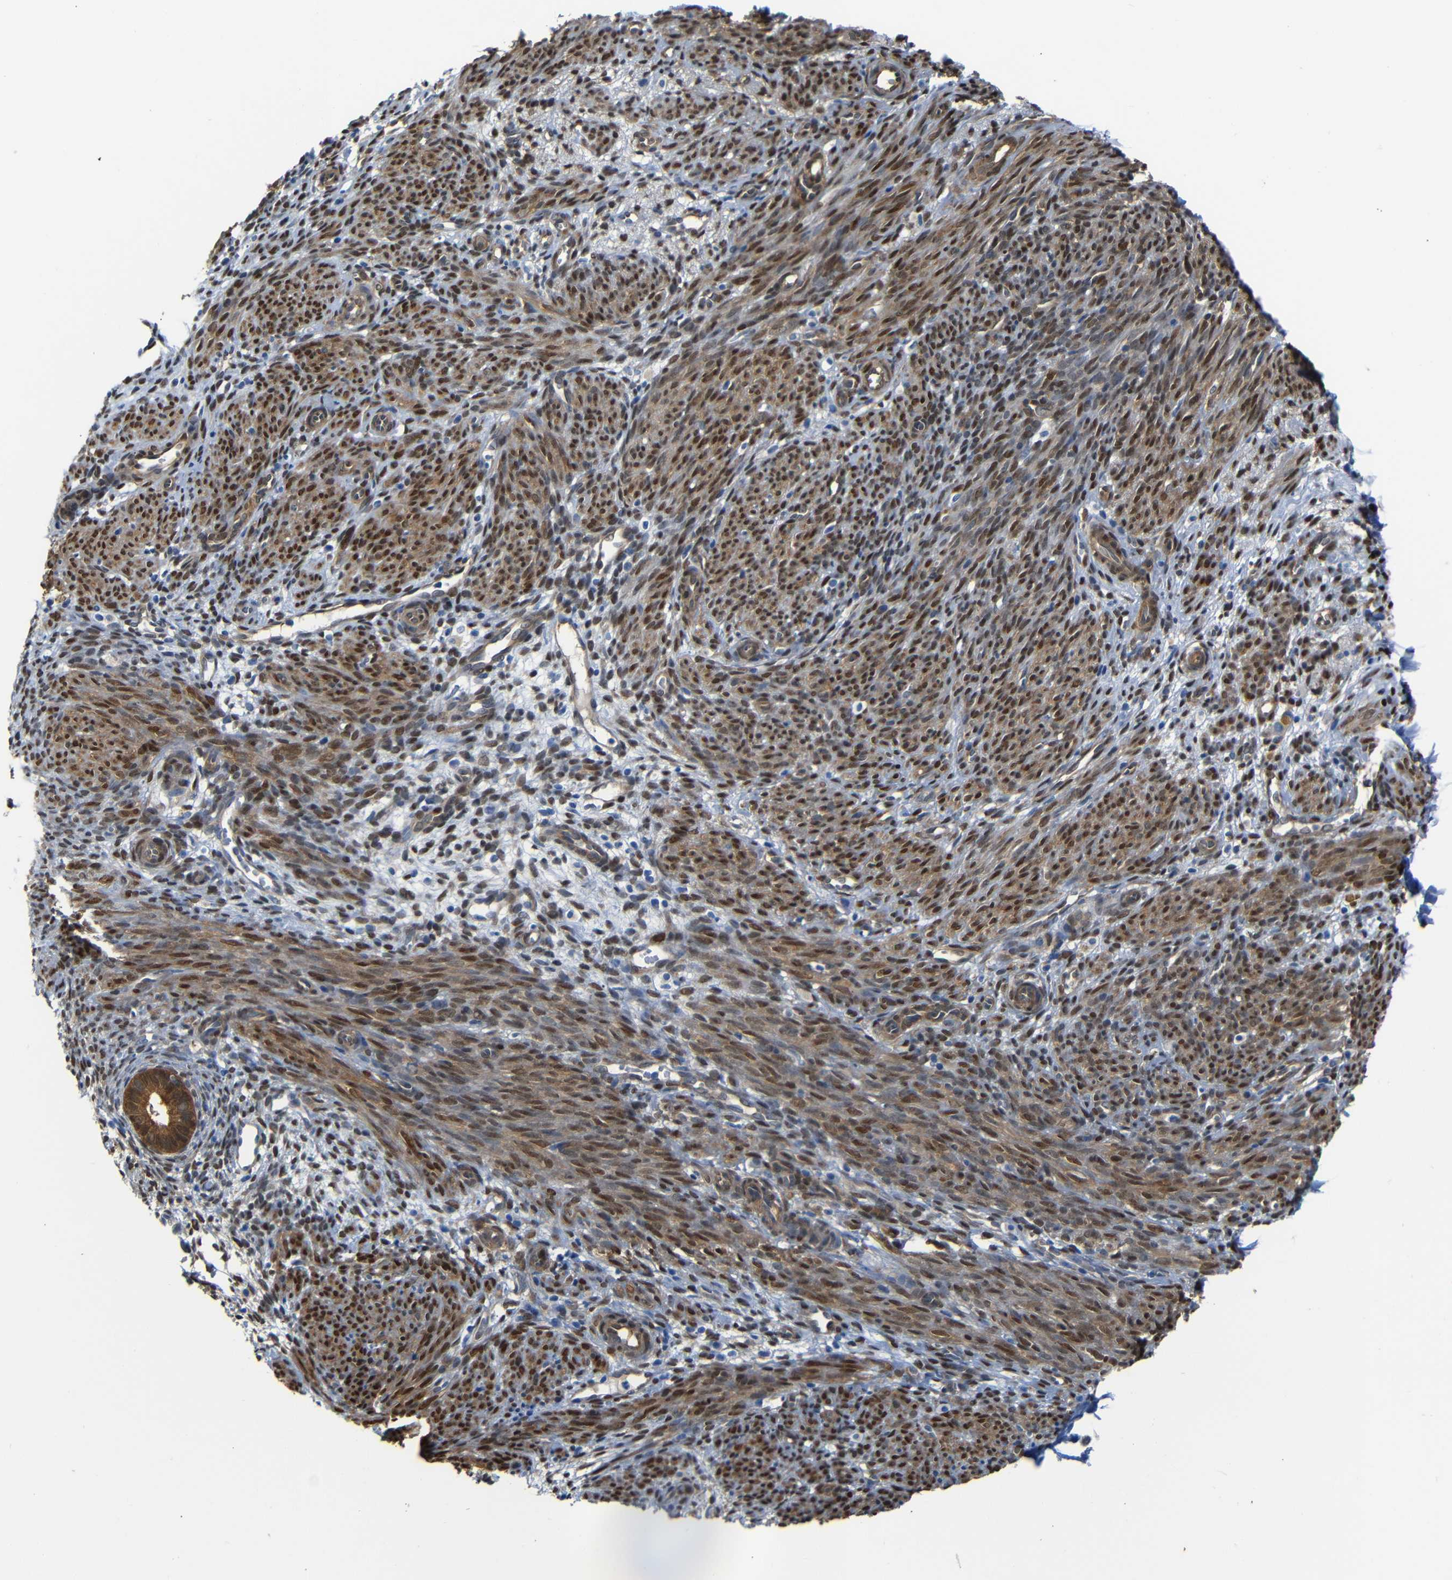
{"staining": {"intensity": "weak", "quantity": "<25%", "location": "cytoplasmic/membranous"}, "tissue": "endometrium", "cell_type": "Cells in endometrial stroma", "image_type": "normal", "snomed": [{"axis": "morphology", "description": "Normal tissue, NOS"}, {"axis": "morphology", "description": "Adenocarcinoma, NOS"}, {"axis": "topography", "description": "Endometrium"}, {"axis": "topography", "description": "Ovary"}], "caption": "Immunohistochemical staining of unremarkable endometrium demonstrates no significant staining in cells in endometrial stroma. (DAB (3,3'-diaminobenzidine) IHC with hematoxylin counter stain).", "gene": "YAP1", "patient": {"sex": "female", "age": 68}}